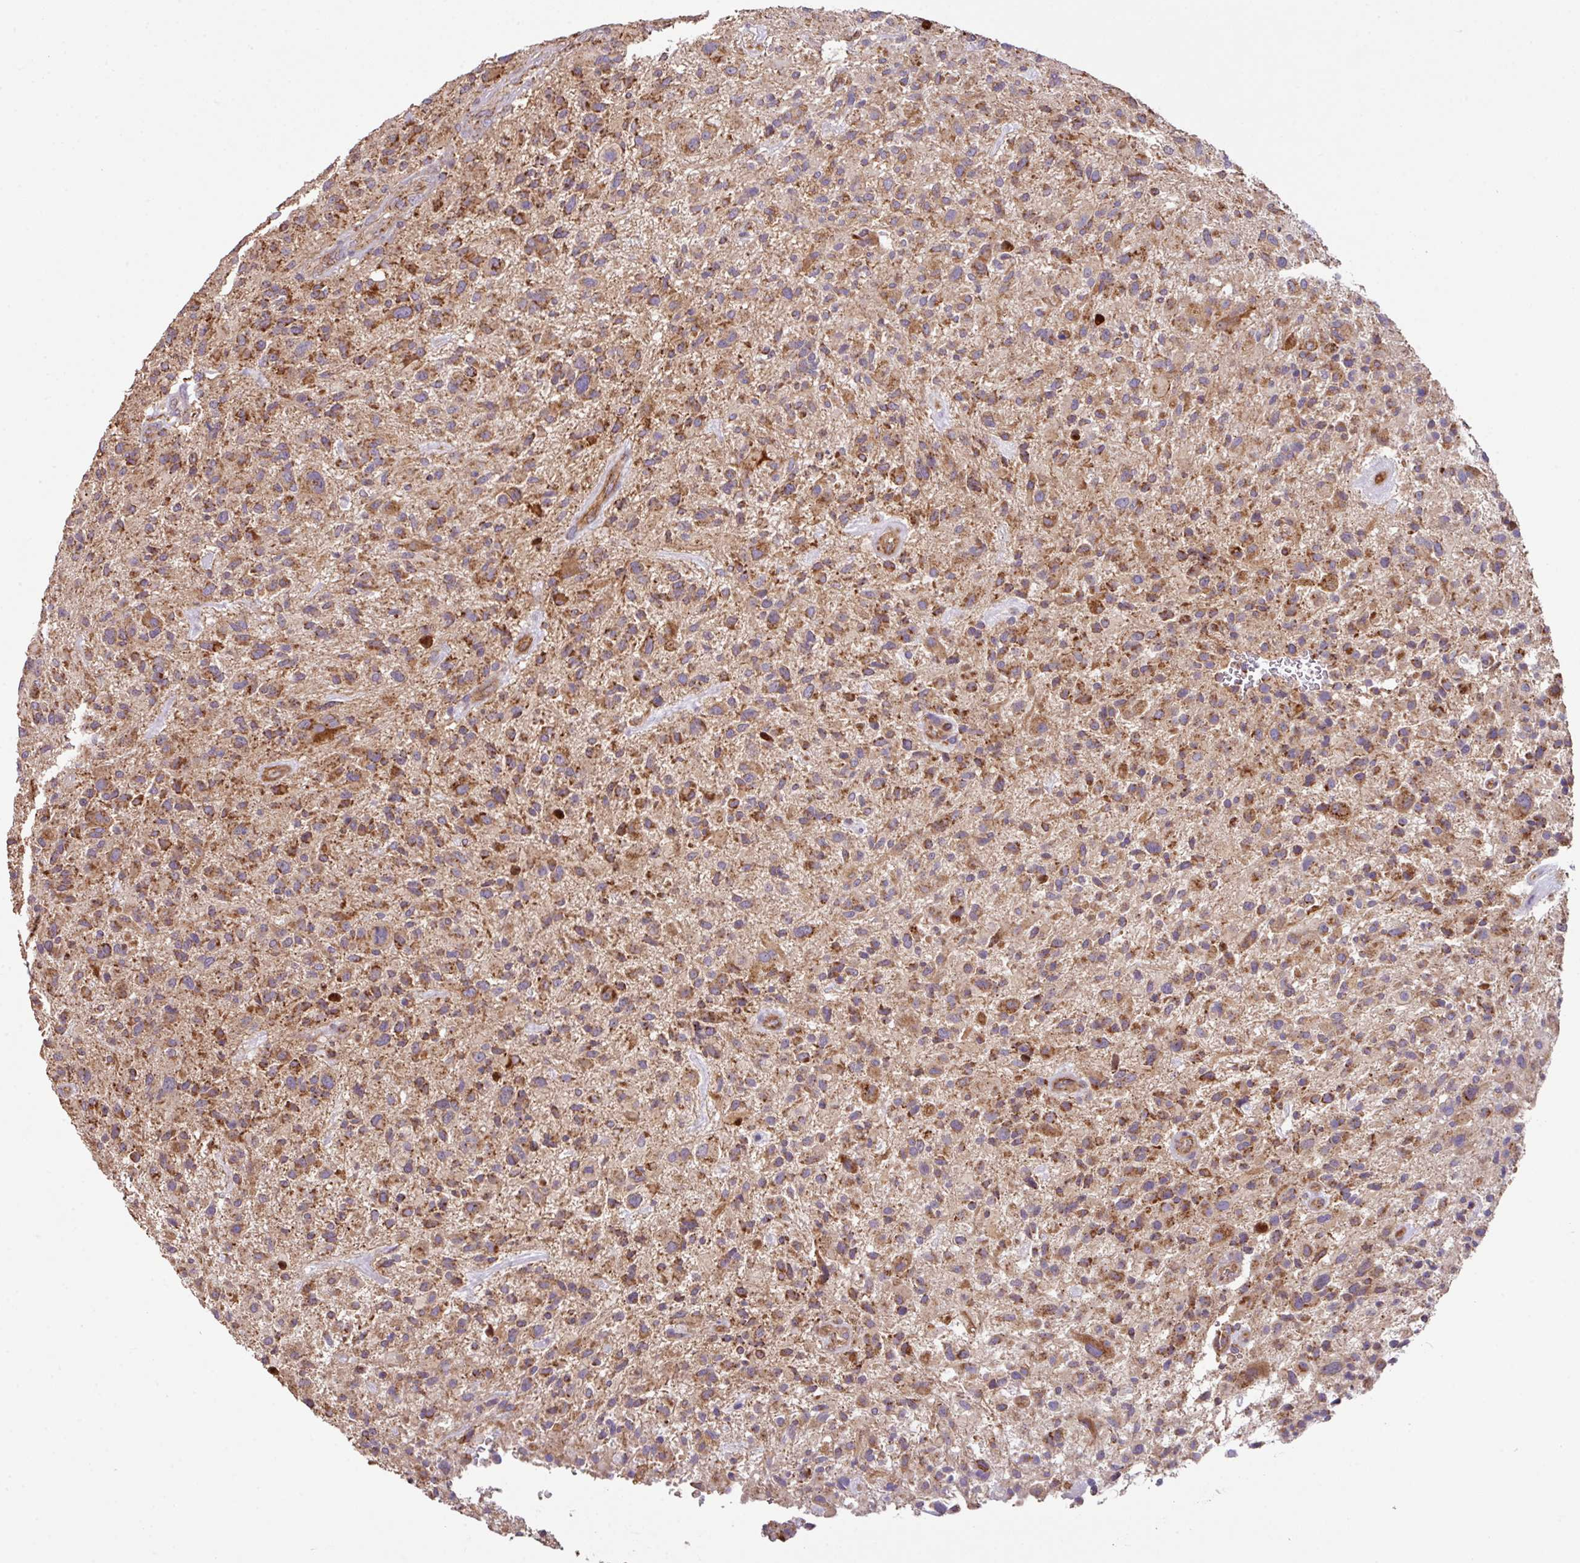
{"staining": {"intensity": "moderate", "quantity": ">75%", "location": "cytoplasmic/membranous"}, "tissue": "glioma", "cell_type": "Tumor cells", "image_type": "cancer", "snomed": [{"axis": "morphology", "description": "Glioma, malignant, High grade"}, {"axis": "topography", "description": "Brain"}], "caption": "Tumor cells show moderate cytoplasmic/membranous staining in about >75% of cells in glioma.", "gene": "LRRC53", "patient": {"sex": "male", "age": 47}}